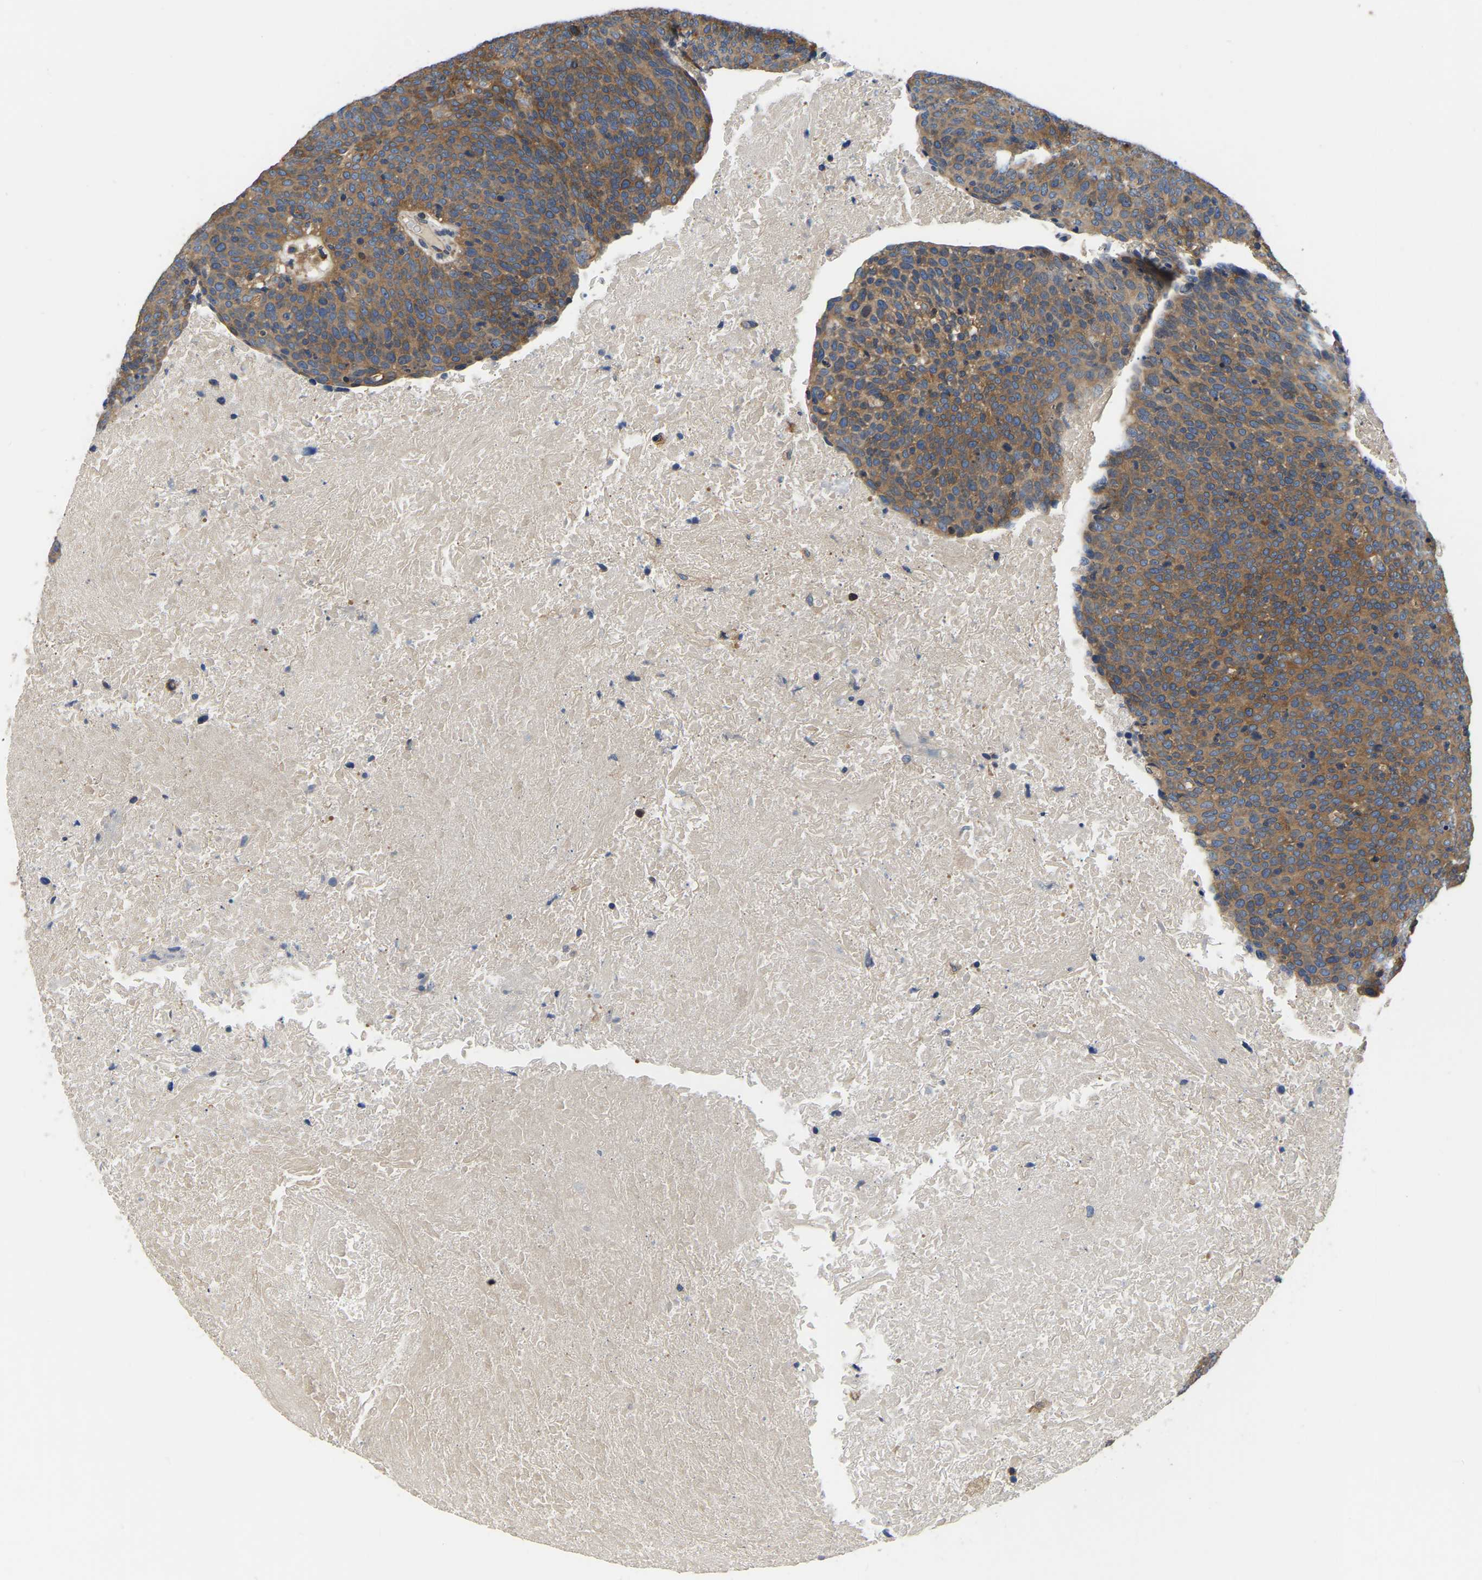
{"staining": {"intensity": "moderate", "quantity": ">75%", "location": "cytoplasmic/membranous"}, "tissue": "head and neck cancer", "cell_type": "Tumor cells", "image_type": "cancer", "snomed": [{"axis": "morphology", "description": "Squamous cell carcinoma, NOS"}, {"axis": "morphology", "description": "Squamous cell carcinoma, metastatic, NOS"}, {"axis": "topography", "description": "Lymph node"}, {"axis": "topography", "description": "Head-Neck"}], "caption": "Immunohistochemical staining of human head and neck cancer (metastatic squamous cell carcinoma) displays moderate cytoplasmic/membranous protein expression in approximately >75% of tumor cells.", "gene": "GARS1", "patient": {"sex": "male", "age": 62}}